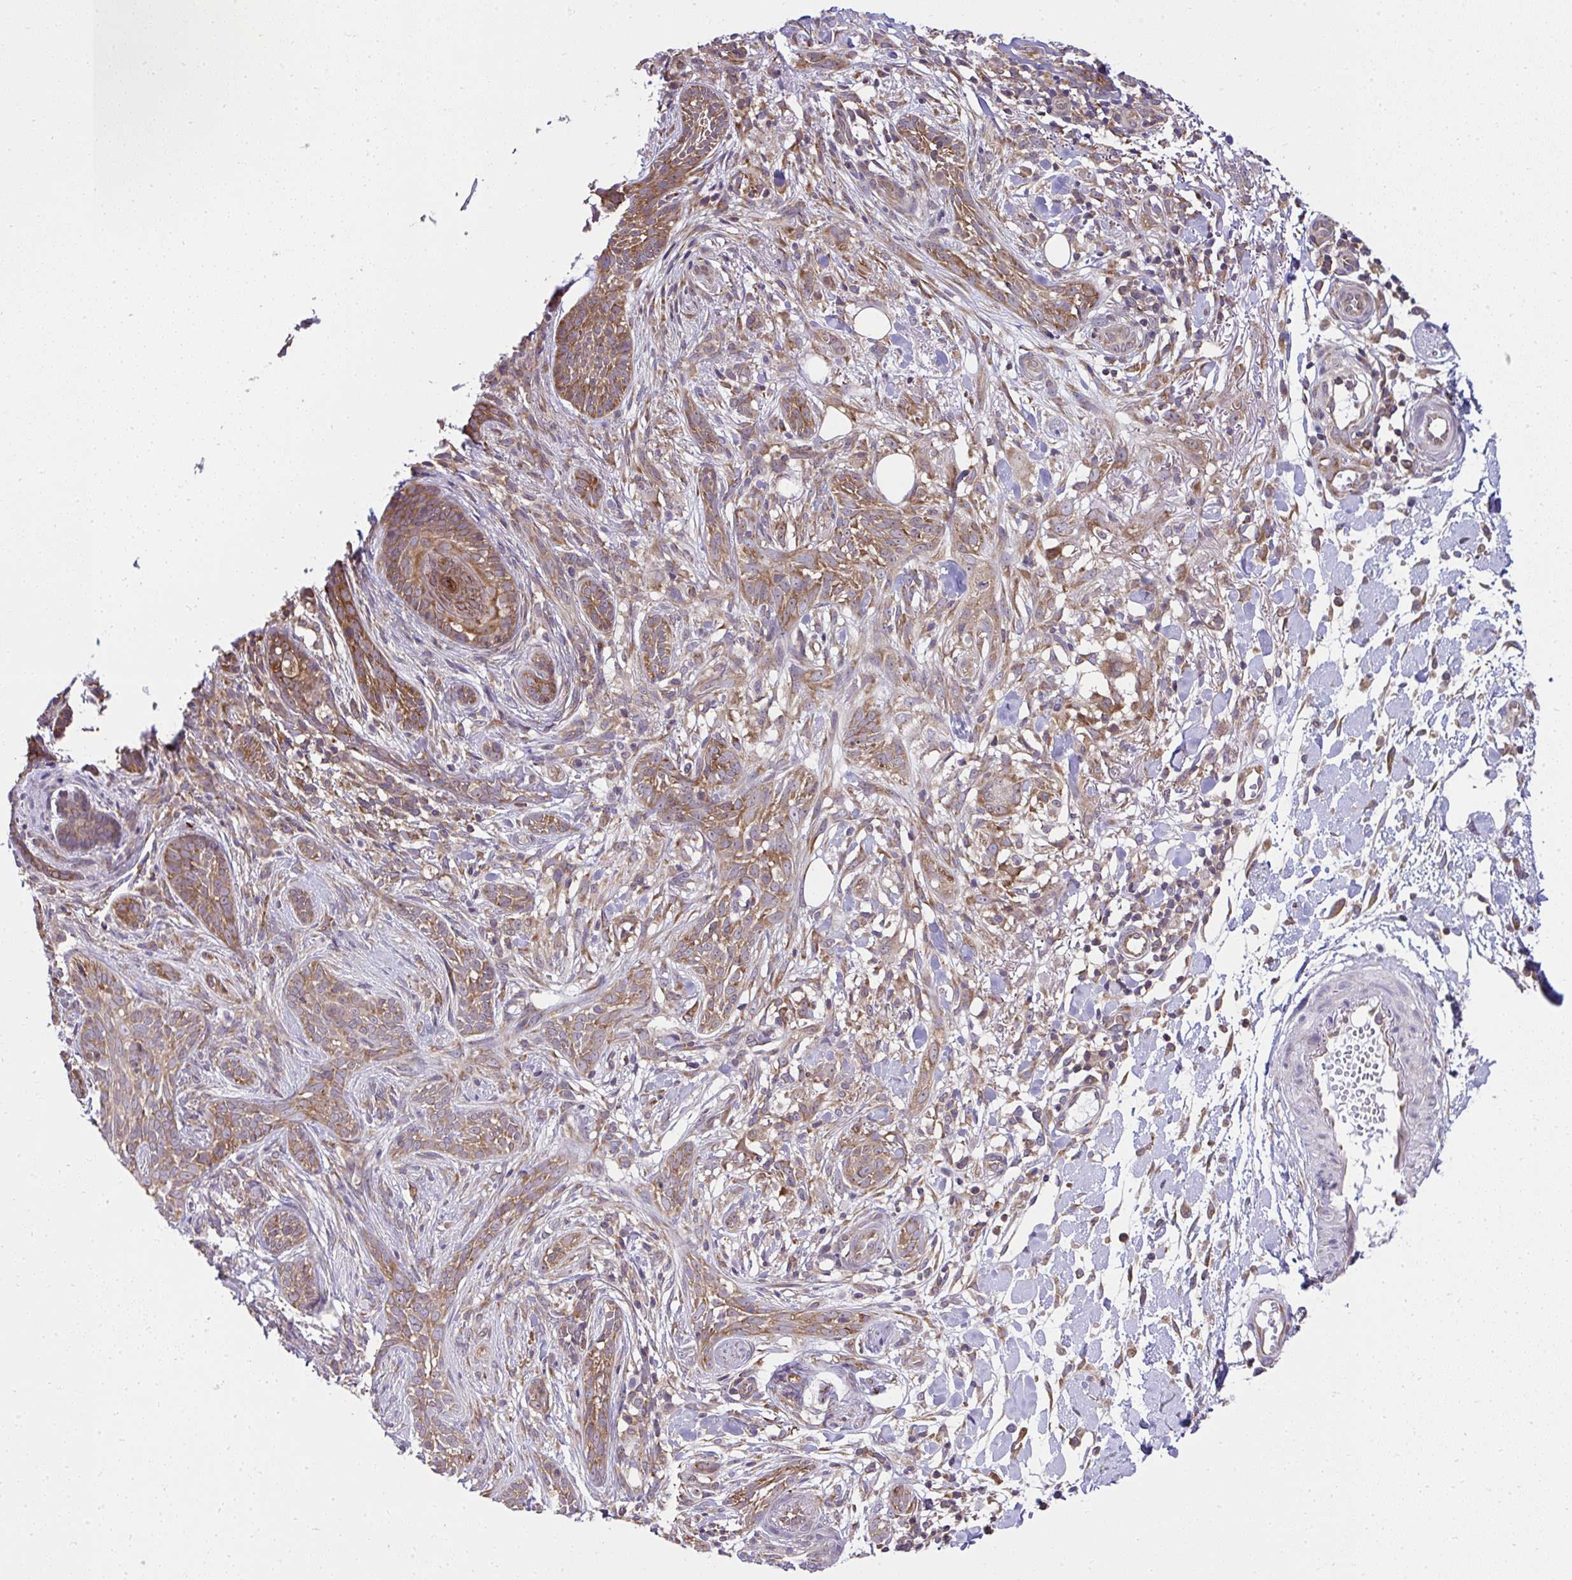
{"staining": {"intensity": "moderate", "quantity": ">75%", "location": "cytoplasmic/membranous"}, "tissue": "skin cancer", "cell_type": "Tumor cells", "image_type": "cancer", "snomed": [{"axis": "morphology", "description": "Basal cell carcinoma"}, {"axis": "topography", "description": "Skin"}], "caption": "IHC of skin cancer displays medium levels of moderate cytoplasmic/membranous staining in approximately >75% of tumor cells.", "gene": "RPS7", "patient": {"sex": "male", "age": 75}}